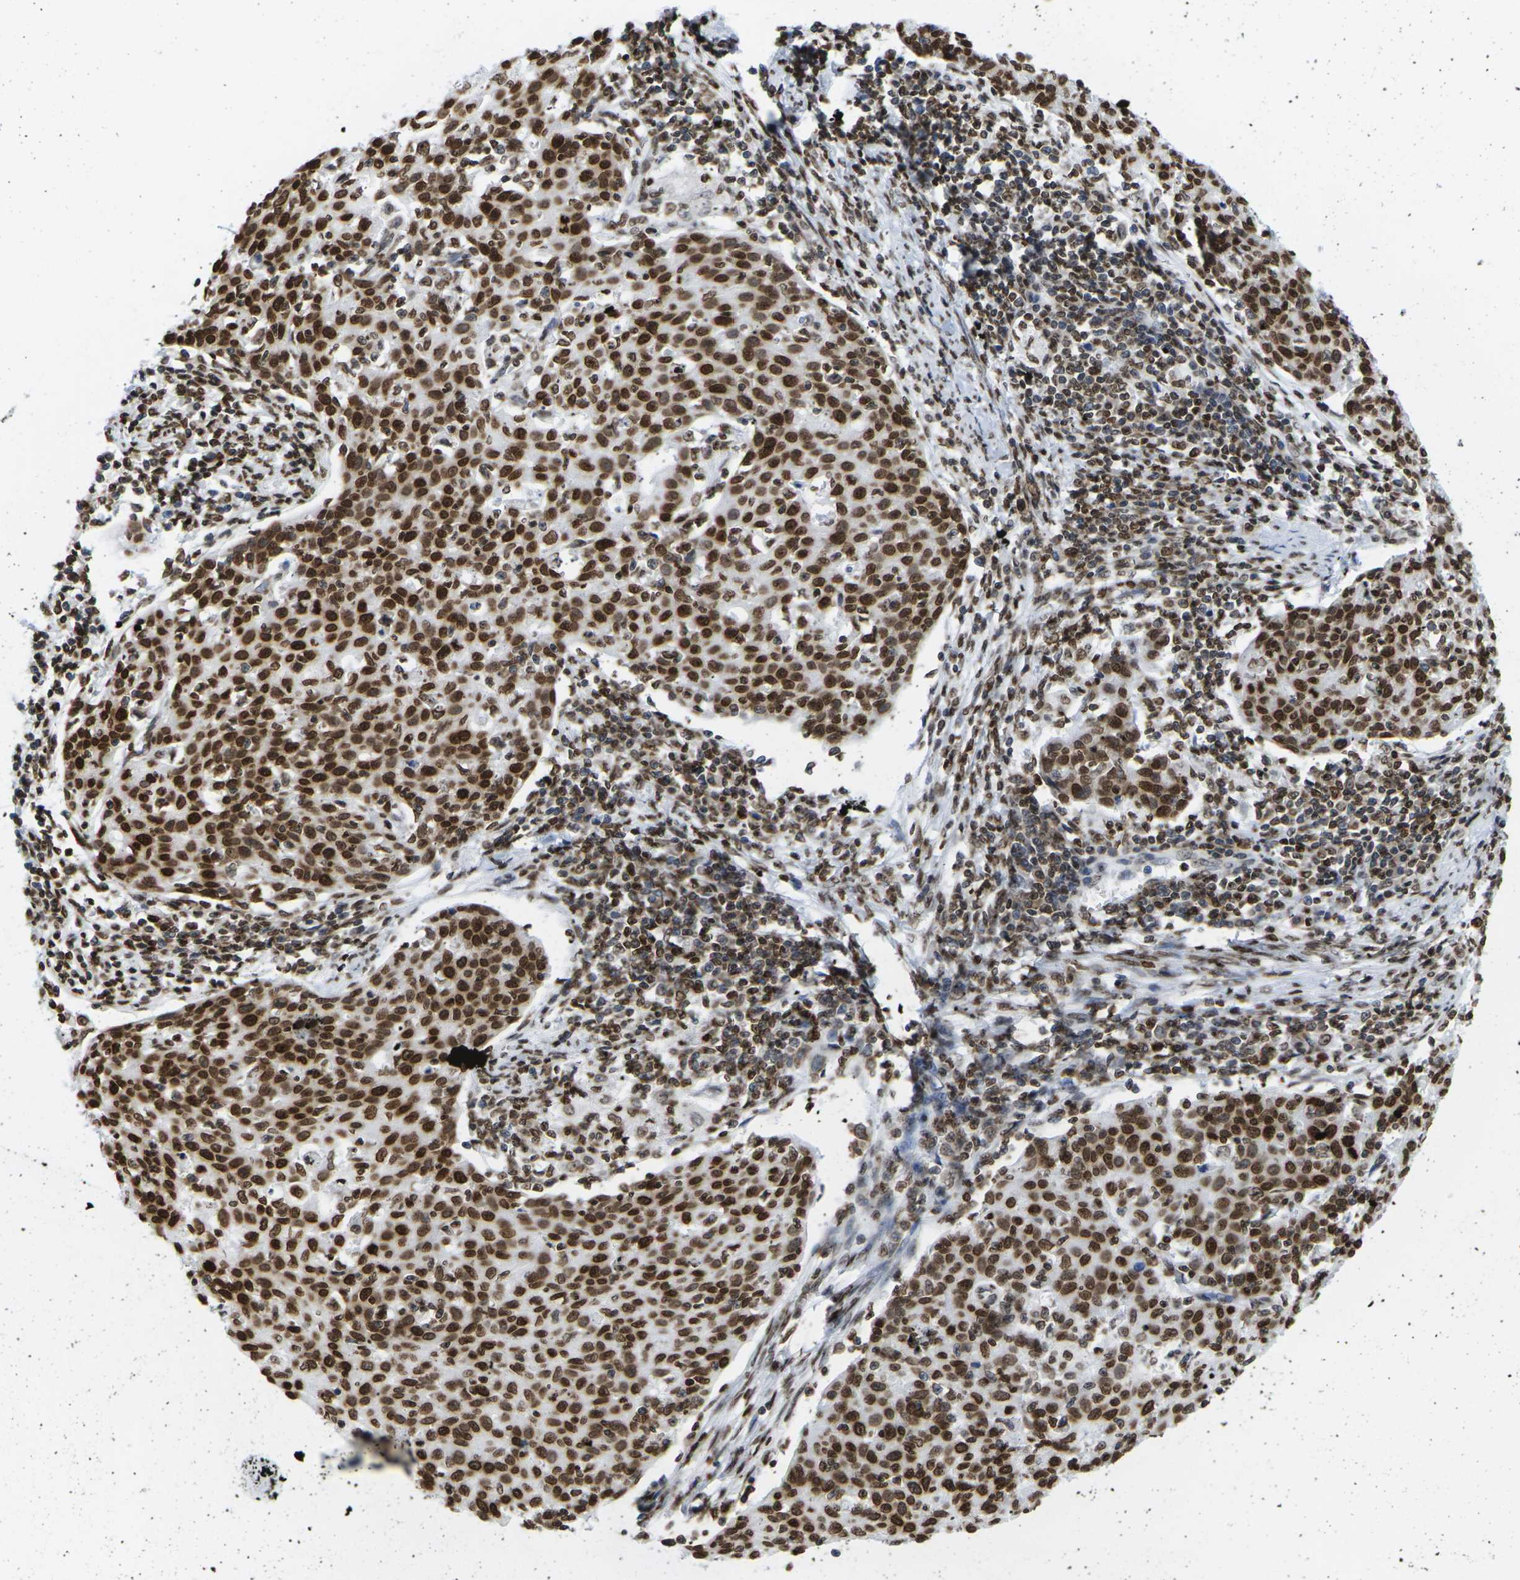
{"staining": {"intensity": "strong", "quantity": ">75%", "location": "cytoplasmic/membranous,nuclear"}, "tissue": "cervical cancer", "cell_type": "Tumor cells", "image_type": "cancer", "snomed": [{"axis": "morphology", "description": "Squamous cell carcinoma, NOS"}, {"axis": "topography", "description": "Cervix"}], "caption": "Brown immunohistochemical staining in human cervical cancer (squamous cell carcinoma) reveals strong cytoplasmic/membranous and nuclear staining in approximately >75% of tumor cells. (DAB IHC with brightfield microscopy, high magnification).", "gene": "H2AC21", "patient": {"sex": "female", "age": 38}}